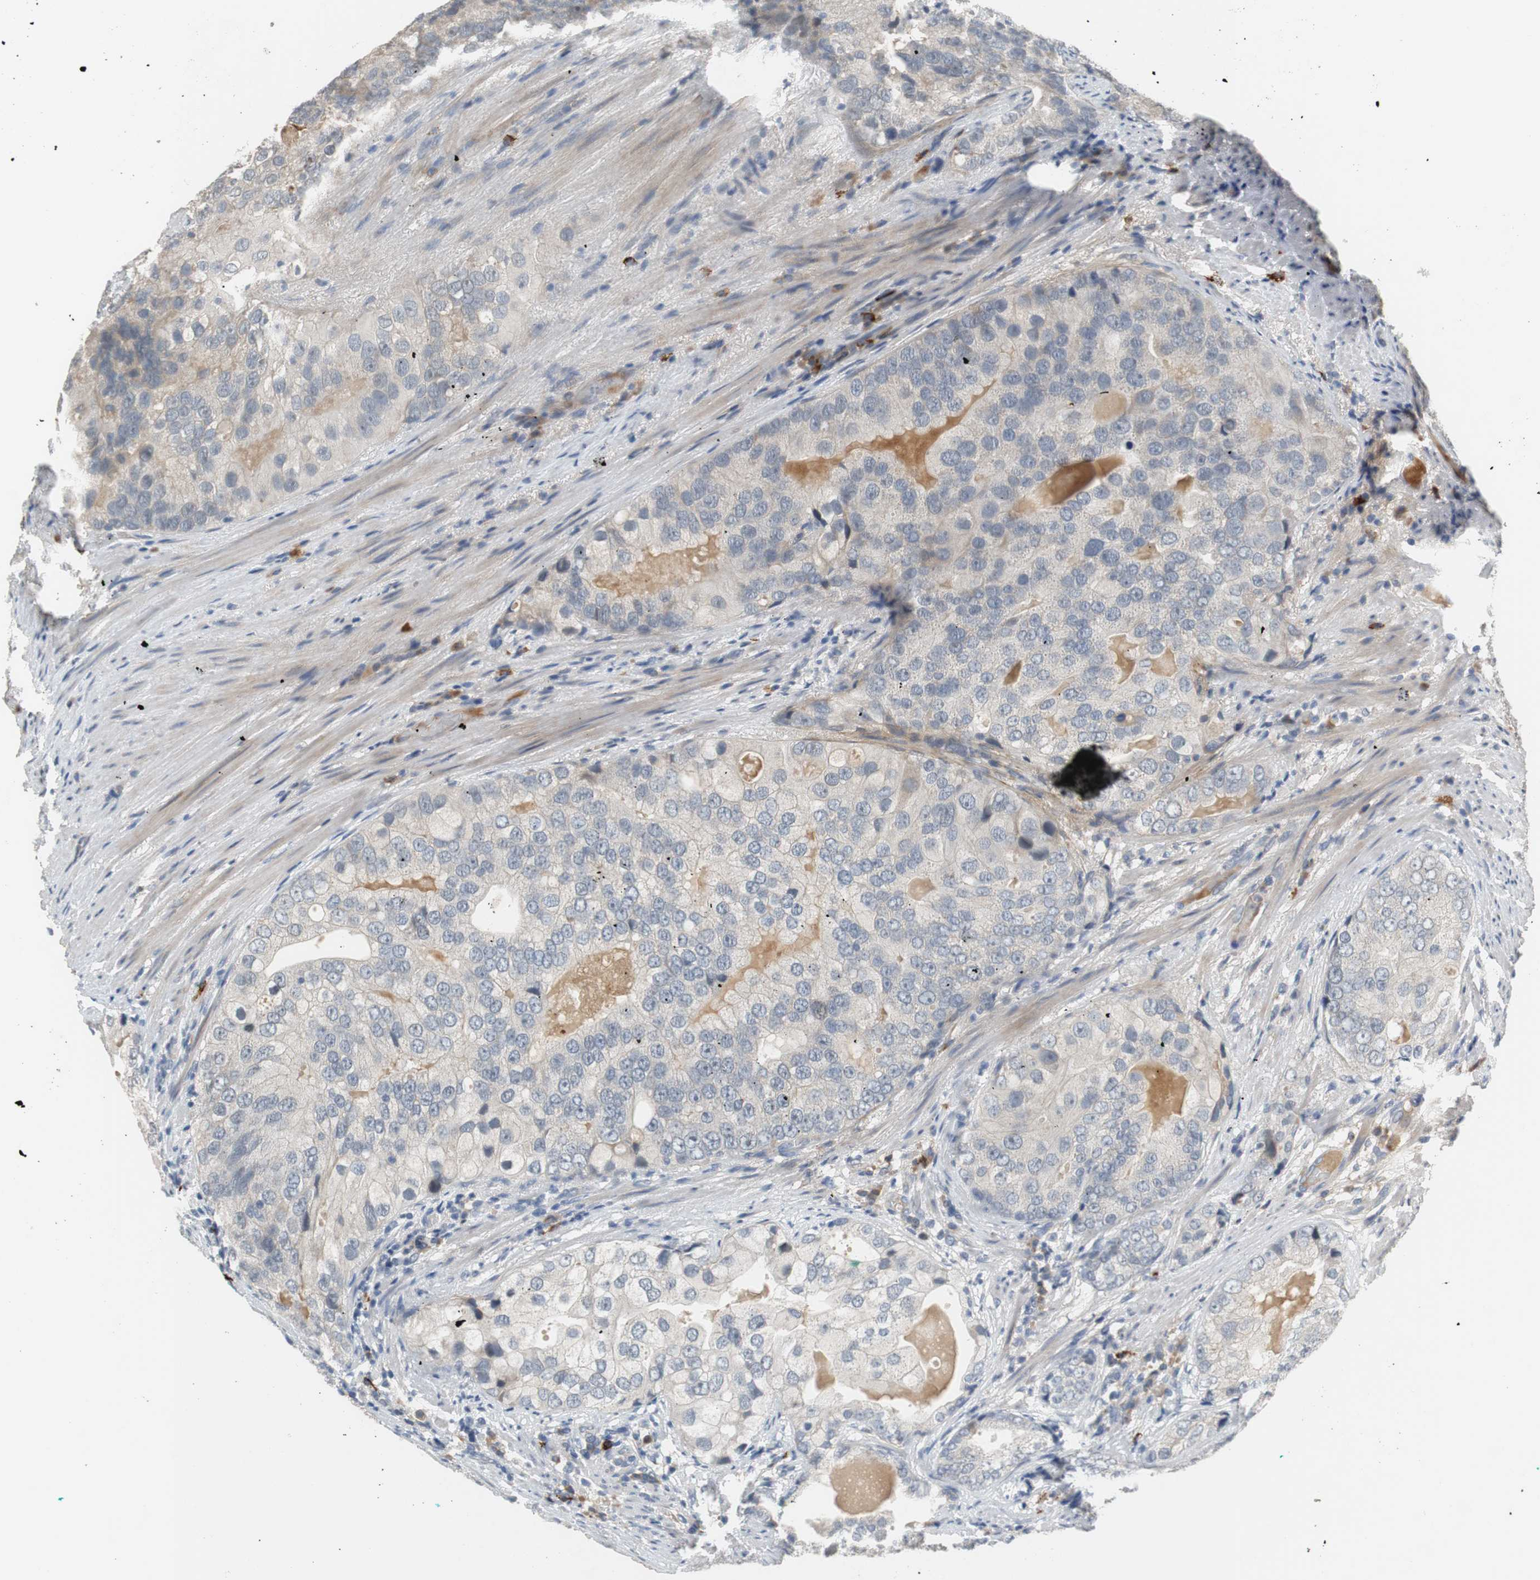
{"staining": {"intensity": "weak", "quantity": "25%-75%", "location": "cytoplasmic/membranous"}, "tissue": "prostate cancer", "cell_type": "Tumor cells", "image_type": "cancer", "snomed": [{"axis": "morphology", "description": "Adenocarcinoma, High grade"}, {"axis": "topography", "description": "Prostate"}], "caption": "Immunohistochemical staining of human high-grade adenocarcinoma (prostate) reveals weak cytoplasmic/membranous protein positivity in approximately 25%-75% of tumor cells.", "gene": "COL12A1", "patient": {"sex": "male", "age": 66}}